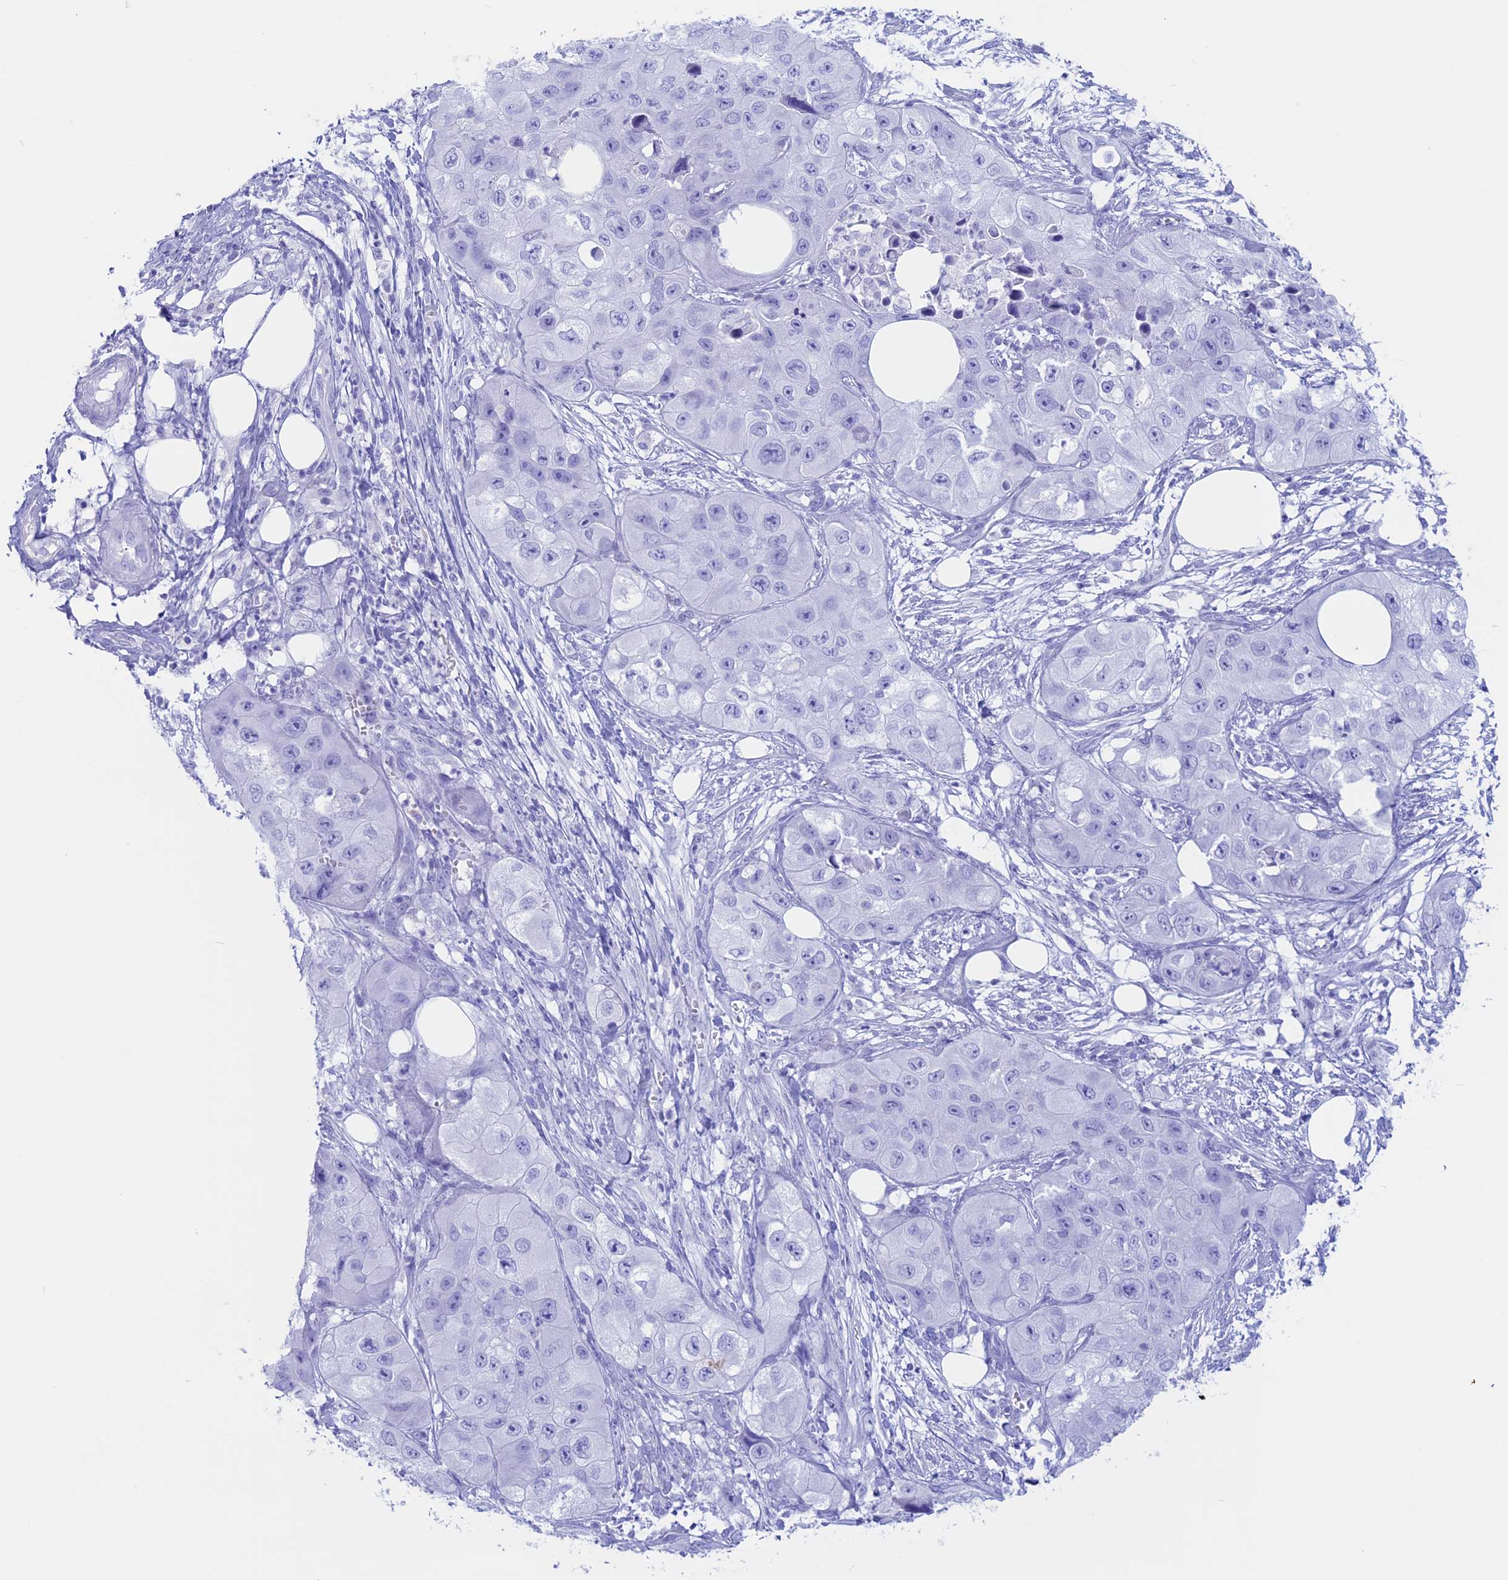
{"staining": {"intensity": "negative", "quantity": "none", "location": "none"}, "tissue": "skin cancer", "cell_type": "Tumor cells", "image_type": "cancer", "snomed": [{"axis": "morphology", "description": "Squamous cell carcinoma, NOS"}, {"axis": "topography", "description": "Skin"}, {"axis": "topography", "description": "Subcutis"}], "caption": "An immunohistochemistry histopathology image of skin cancer is shown. There is no staining in tumor cells of skin cancer.", "gene": "RP1", "patient": {"sex": "male", "age": 73}}